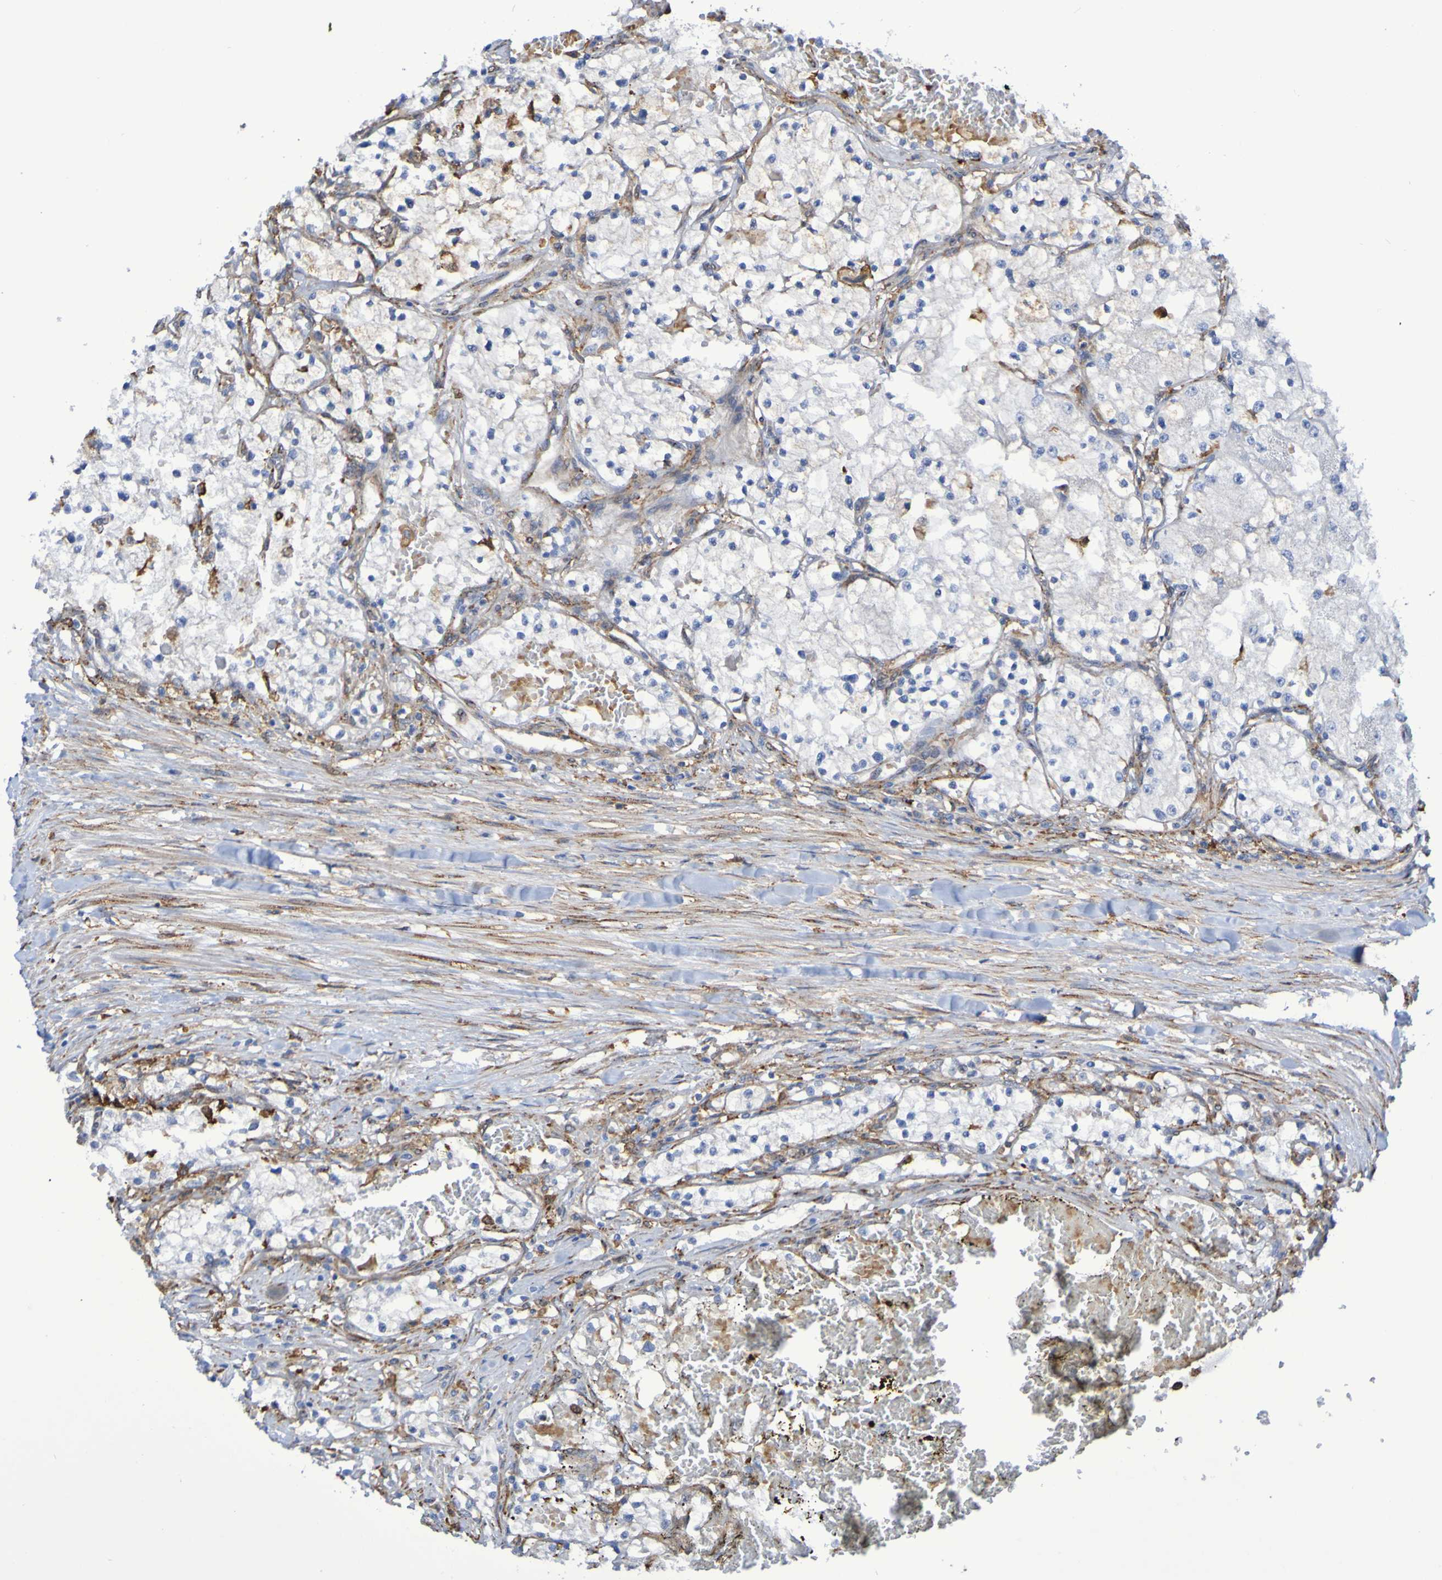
{"staining": {"intensity": "weak", "quantity": "<25%", "location": "cytoplasmic/membranous"}, "tissue": "renal cancer", "cell_type": "Tumor cells", "image_type": "cancer", "snomed": [{"axis": "morphology", "description": "Adenocarcinoma, NOS"}, {"axis": "topography", "description": "Kidney"}], "caption": "Immunohistochemistry (IHC) of adenocarcinoma (renal) exhibits no expression in tumor cells.", "gene": "SCRG1", "patient": {"sex": "male", "age": 68}}